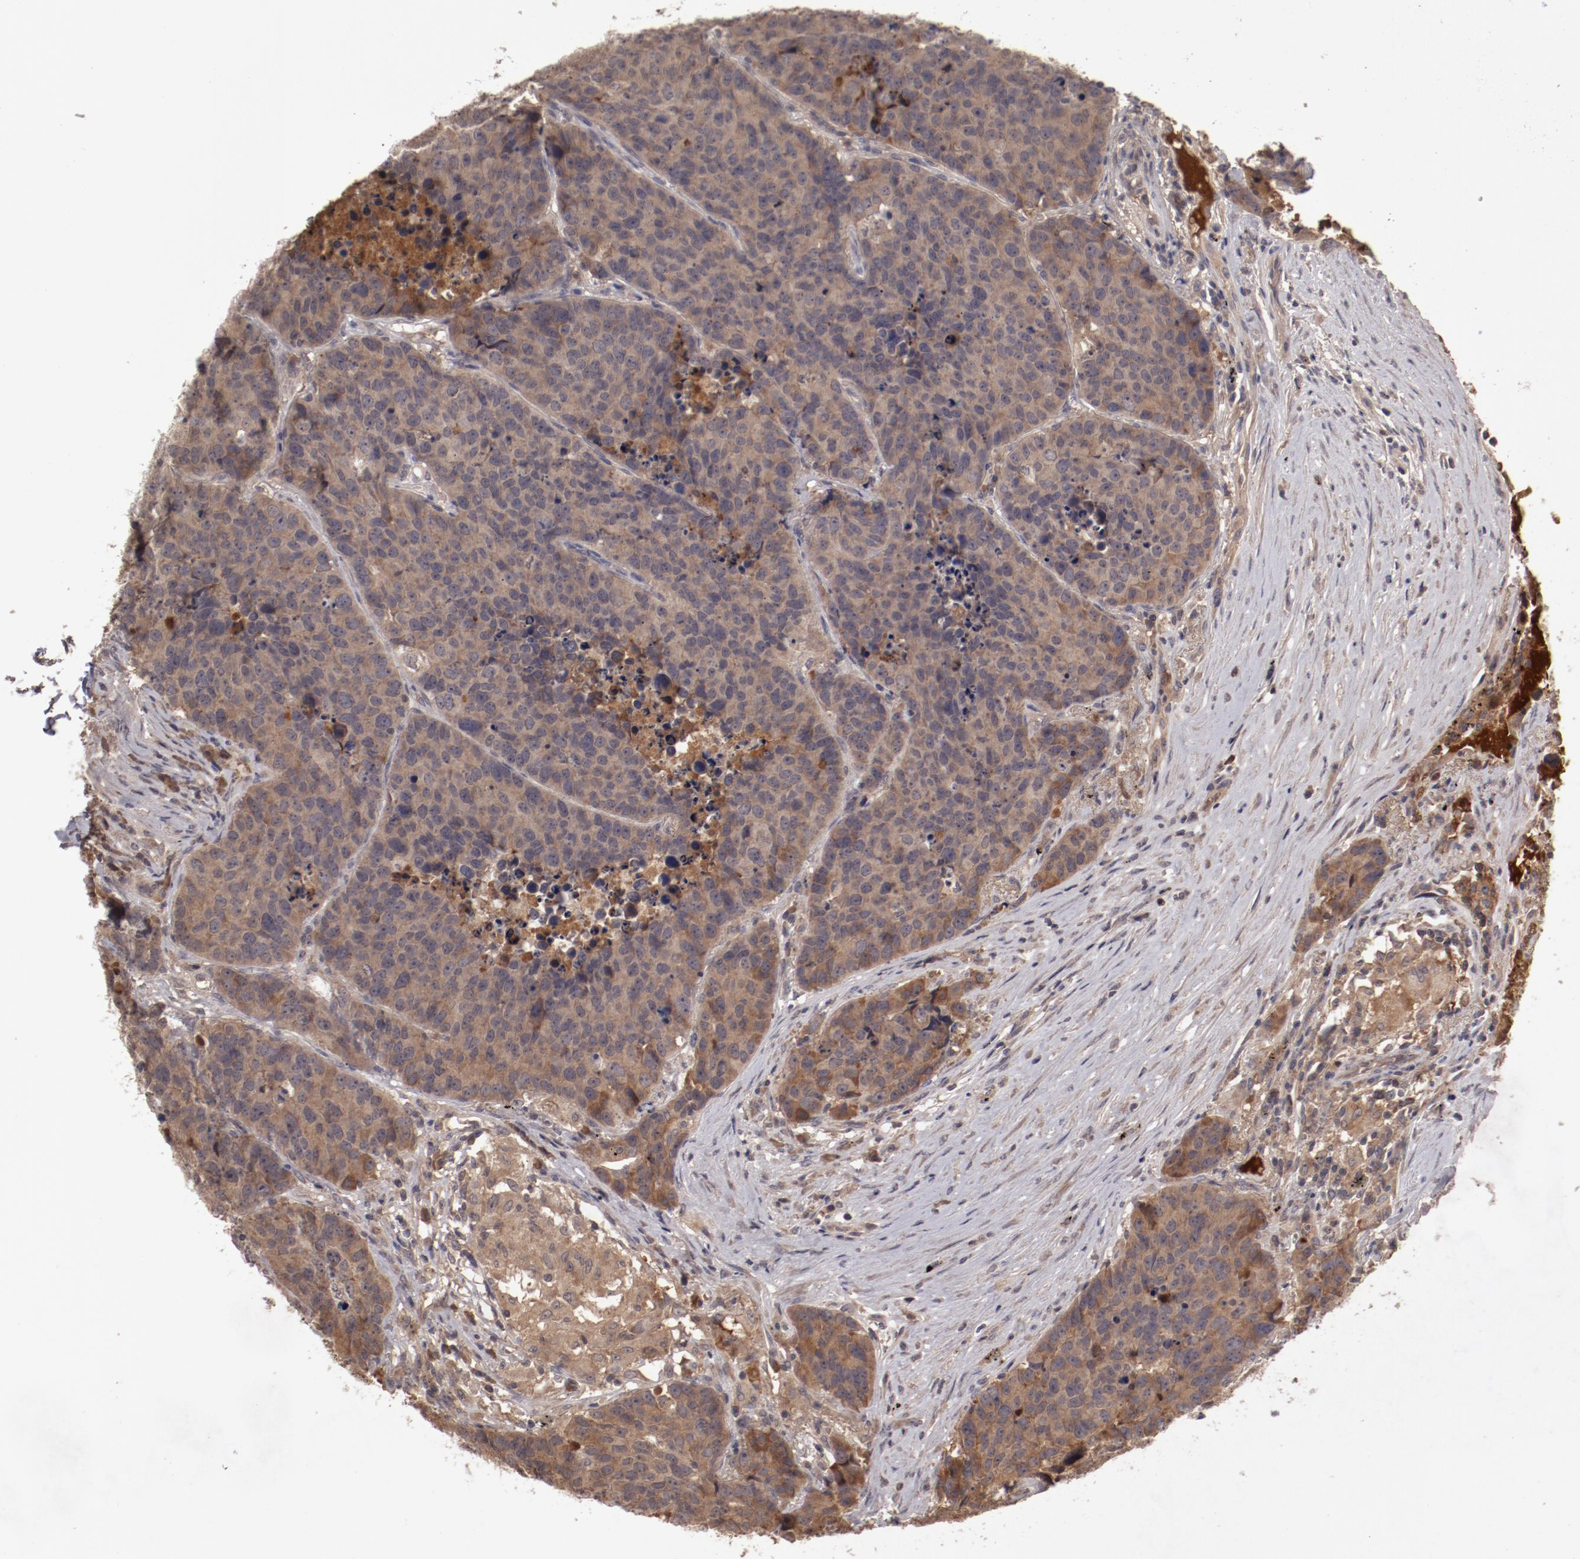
{"staining": {"intensity": "moderate", "quantity": ">75%", "location": "cytoplasmic/membranous"}, "tissue": "carcinoid", "cell_type": "Tumor cells", "image_type": "cancer", "snomed": [{"axis": "morphology", "description": "Carcinoid, malignant, NOS"}, {"axis": "topography", "description": "Lung"}], "caption": "This micrograph exhibits immunohistochemistry (IHC) staining of malignant carcinoid, with medium moderate cytoplasmic/membranous staining in approximately >75% of tumor cells.", "gene": "CP", "patient": {"sex": "male", "age": 60}}